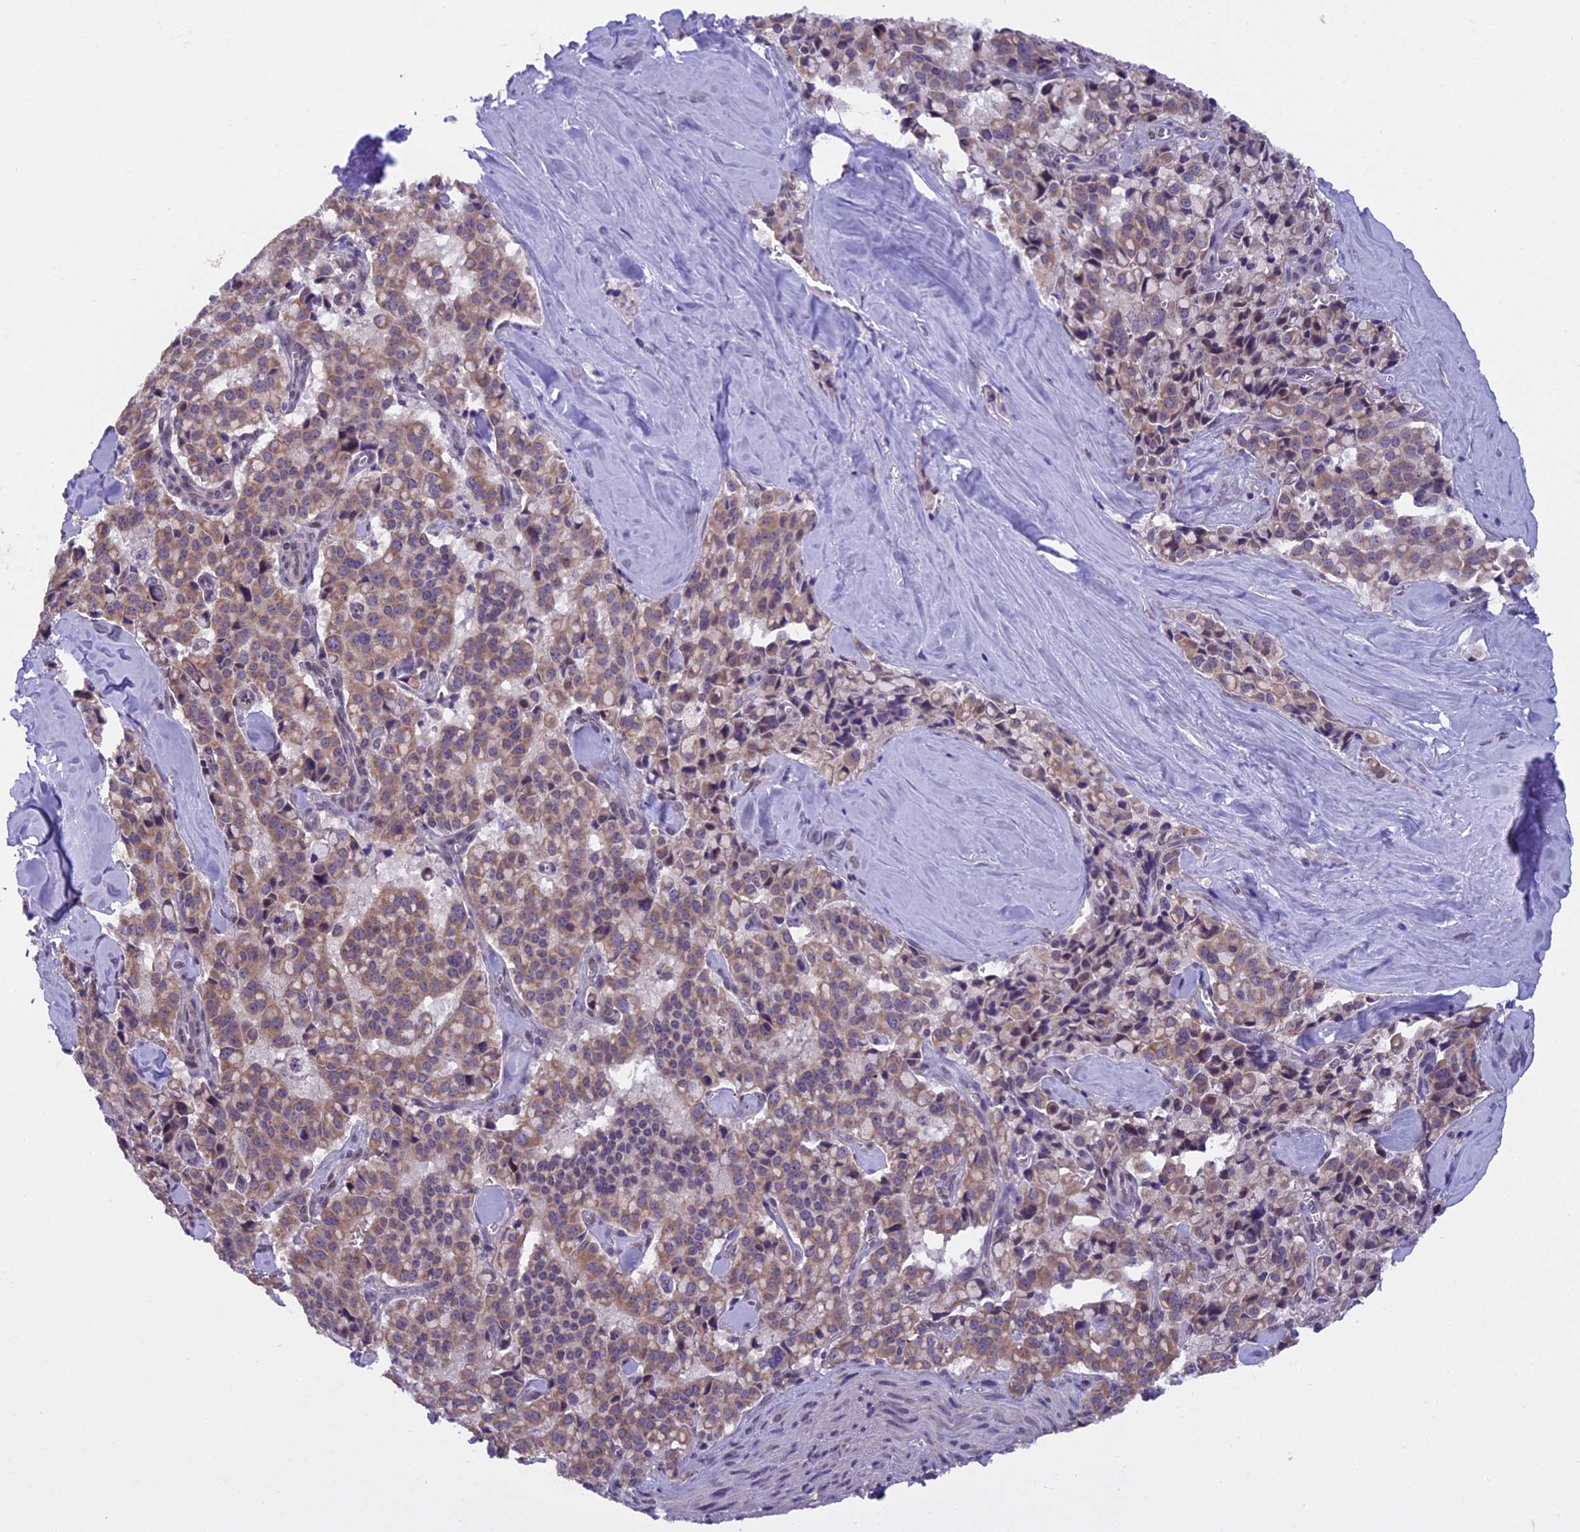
{"staining": {"intensity": "moderate", "quantity": ">75%", "location": "cytoplasmic/membranous"}, "tissue": "pancreatic cancer", "cell_type": "Tumor cells", "image_type": "cancer", "snomed": [{"axis": "morphology", "description": "Adenocarcinoma, NOS"}, {"axis": "topography", "description": "Pancreas"}], "caption": "Approximately >75% of tumor cells in pancreatic cancer show moderate cytoplasmic/membranous protein staining as visualized by brown immunohistochemical staining.", "gene": "ZNF317", "patient": {"sex": "male", "age": 65}}